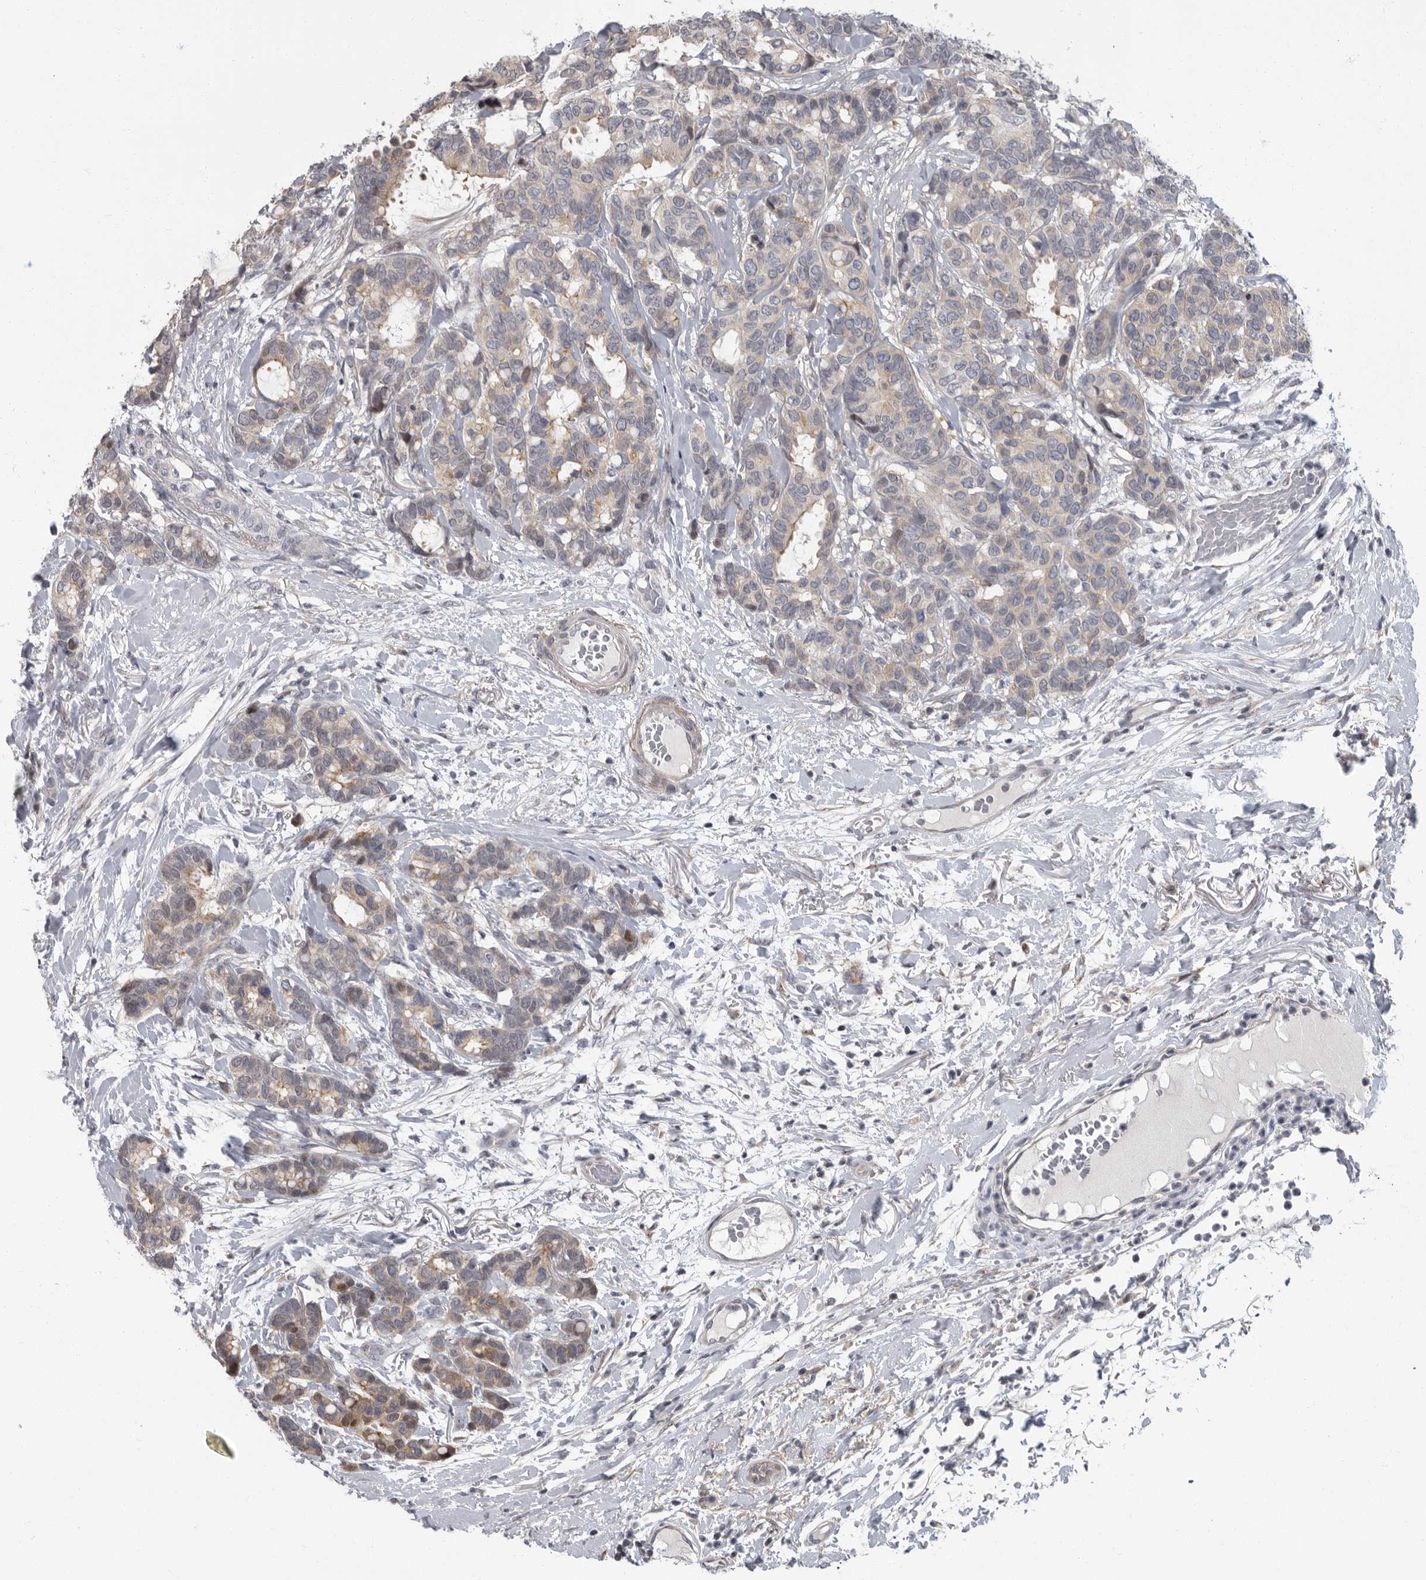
{"staining": {"intensity": "weak", "quantity": "25%-75%", "location": "cytoplasmic/membranous"}, "tissue": "breast cancer", "cell_type": "Tumor cells", "image_type": "cancer", "snomed": [{"axis": "morphology", "description": "Duct carcinoma"}, {"axis": "topography", "description": "Breast"}], "caption": "Protein expression analysis of human breast cancer (infiltrating ductal carcinoma) reveals weak cytoplasmic/membranous expression in about 25%-75% of tumor cells. (Brightfield microscopy of DAB IHC at high magnification).", "gene": "PDE7A", "patient": {"sex": "female", "age": 87}}